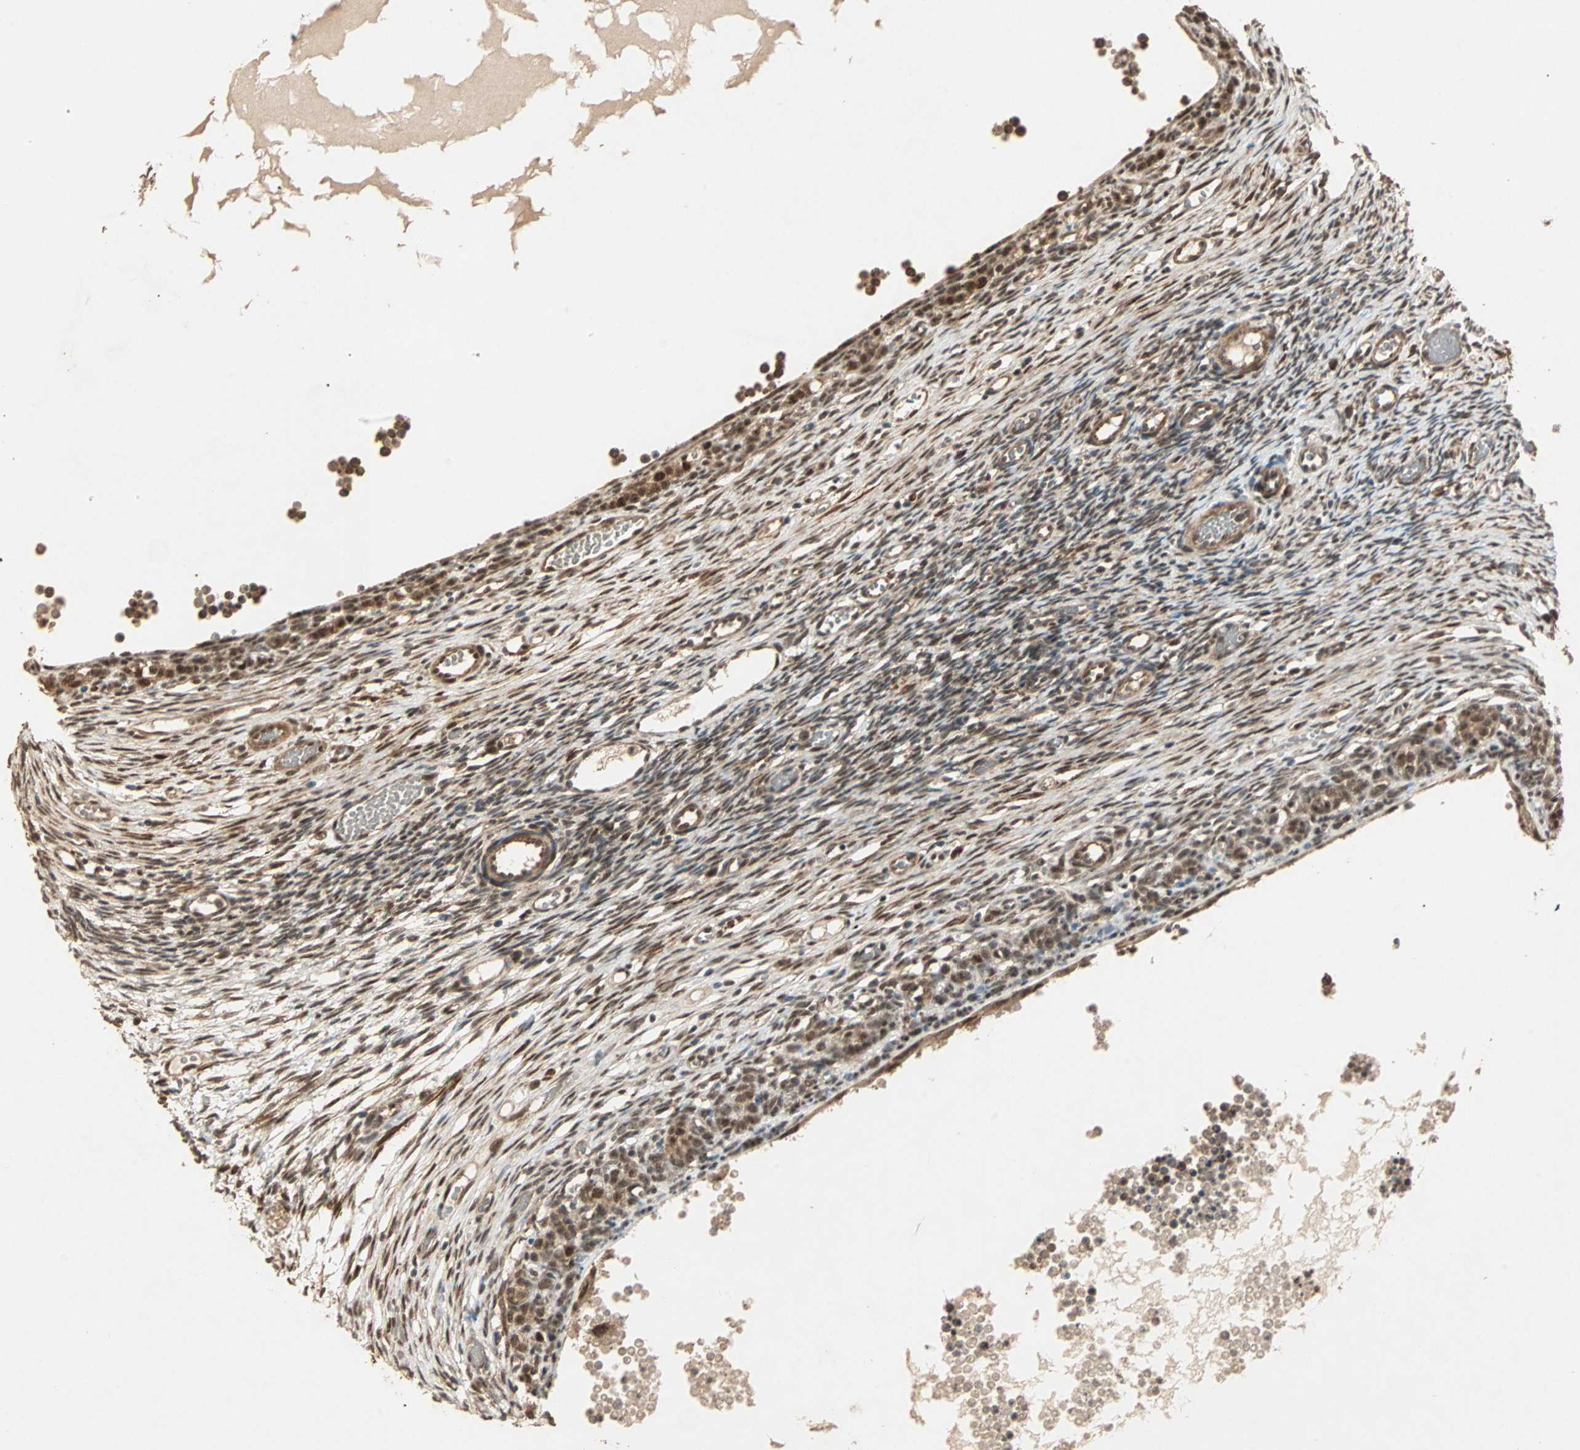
{"staining": {"intensity": "strong", "quantity": ">75%", "location": "nuclear"}, "tissue": "ovary", "cell_type": "Ovarian stroma cells", "image_type": "normal", "snomed": [{"axis": "morphology", "description": "Normal tissue, NOS"}, {"axis": "topography", "description": "Ovary"}], "caption": "Immunohistochemistry histopathology image of normal ovary: human ovary stained using immunohistochemistry (IHC) exhibits high levels of strong protein expression localized specifically in the nuclear of ovarian stroma cells, appearing as a nuclear brown color.", "gene": "ZSCAN31", "patient": {"sex": "female", "age": 35}}